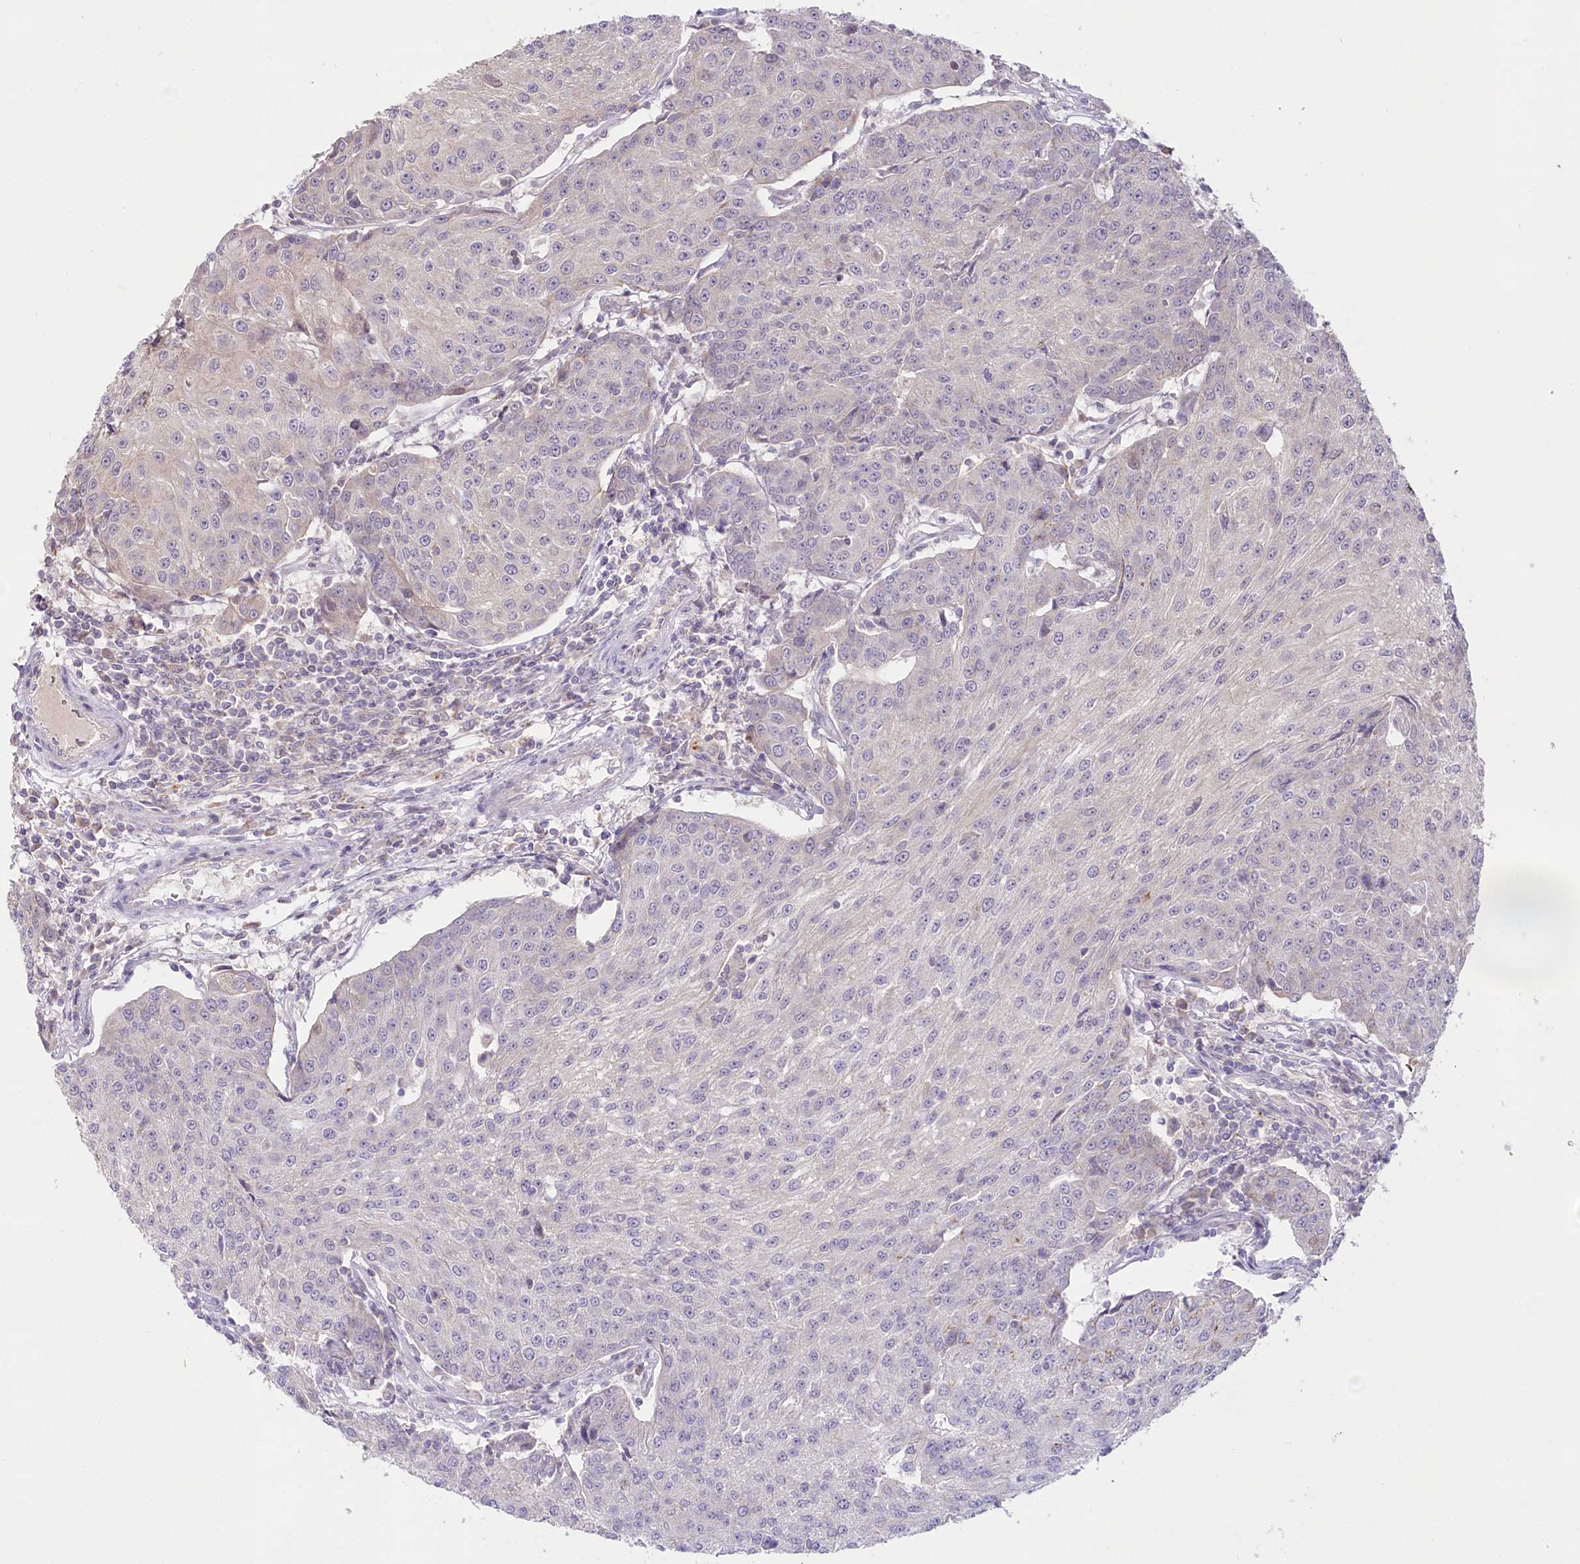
{"staining": {"intensity": "negative", "quantity": "none", "location": "none"}, "tissue": "urothelial cancer", "cell_type": "Tumor cells", "image_type": "cancer", "snomed": [{"axis": "morphology", "description": "Urothelial carcinoma, High grade"}, {"axis": "topography", "description": "Urinary bladder"}], "caption": "IHC image of human urothelial cancer stained for a protein (brown), which shows no staining in tumor cells.", "gene": "SLC6A11", "patient": {"sex": "female", "age": 85}}